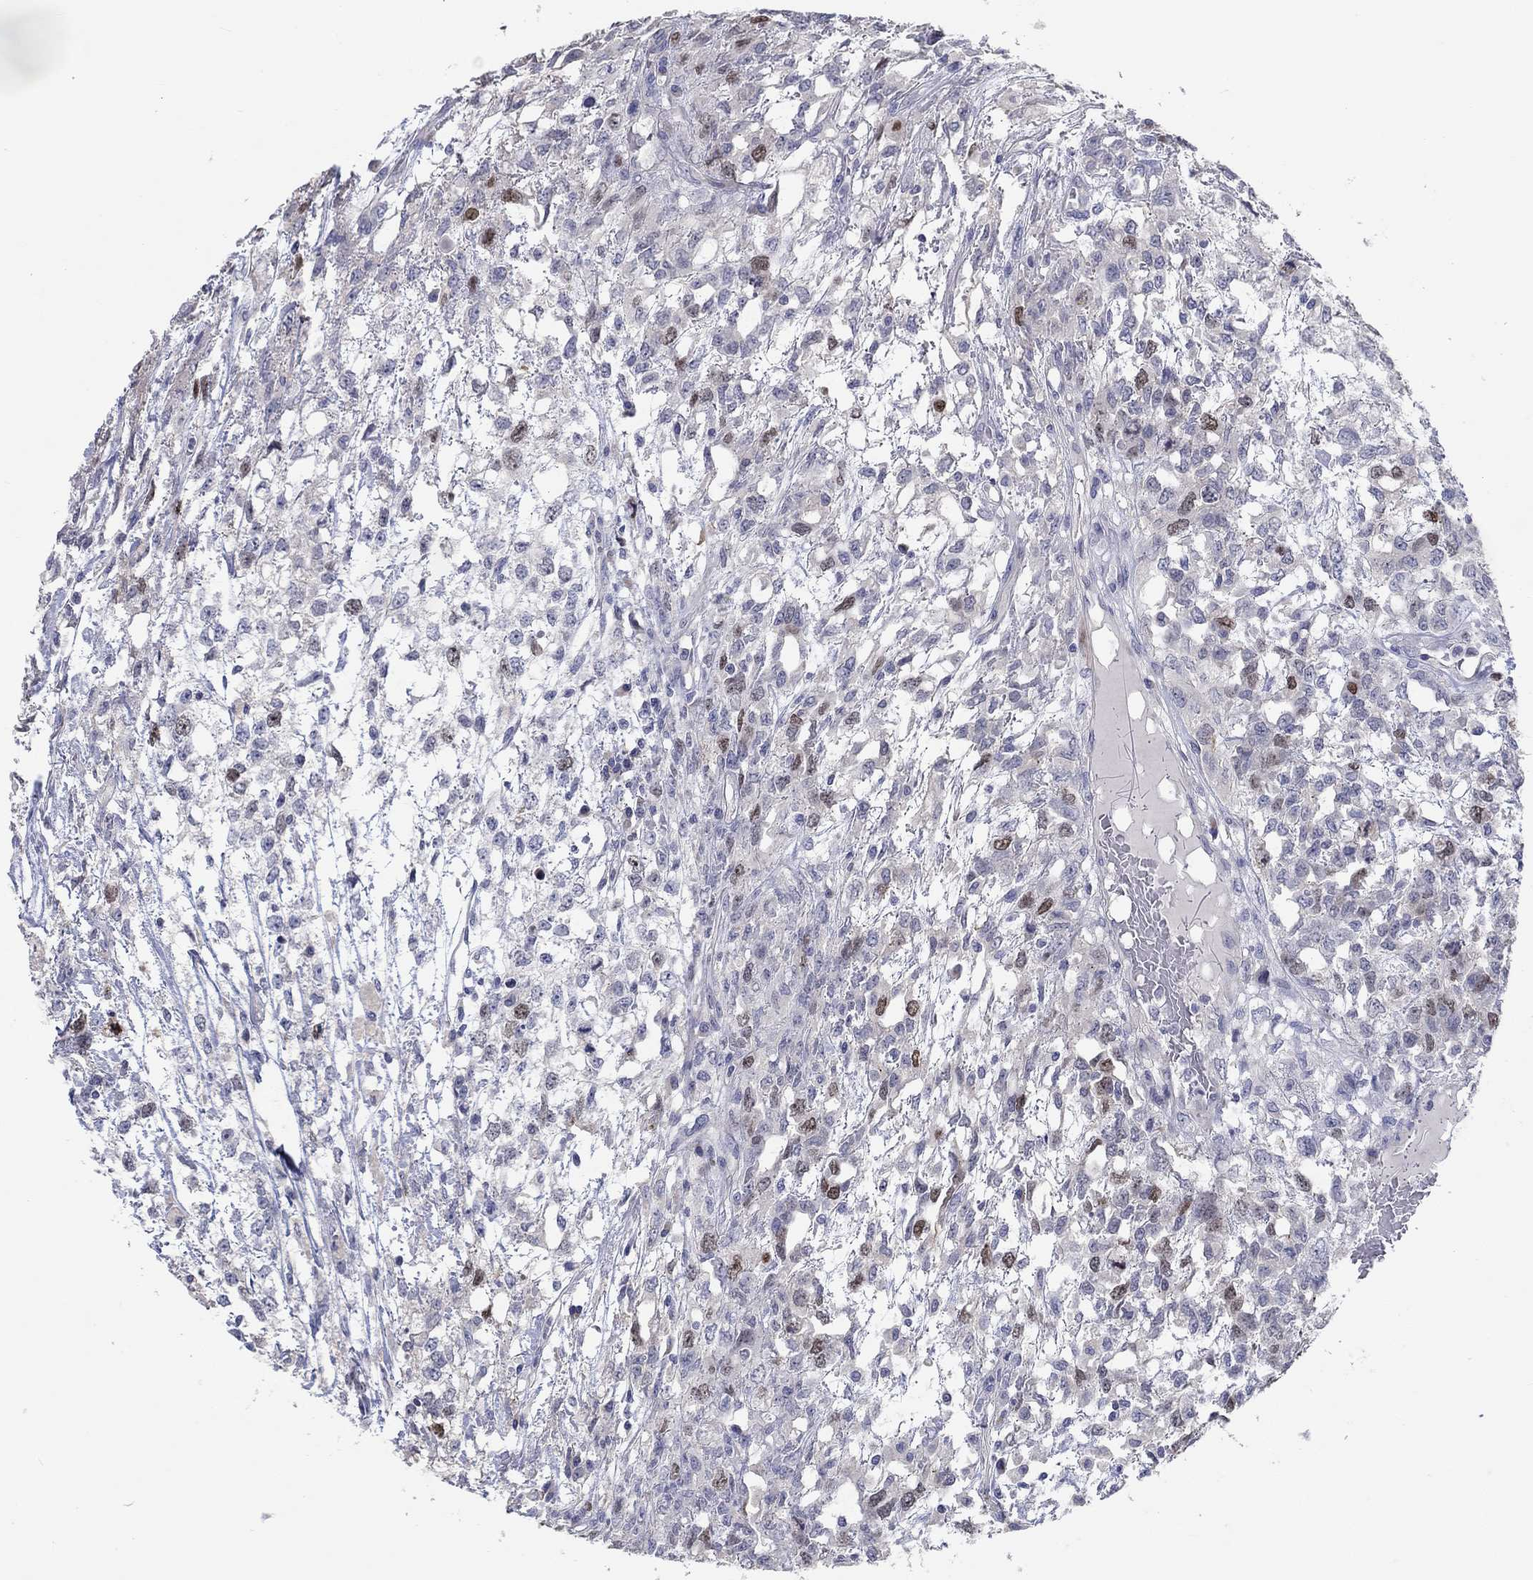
{"staining": {"intensity": "moderate", "quantity": "<25%", "location": "nuclear"}, "tissue": "testis cancer", "cell_type": "Tumor cells", "image_type": "cancer", "snomed": [{"axis": "morphology", "description": "Seminoma, NOS"}, {"axis": "topography", "description": "Testis"}], "caption": "Protein analysis of seminoma (testis) tissue shows moderate nuclear expression in approximately <25% of tumor cells.", "gene": "PRC1", "patient": {"sex": "male", "age": 52}}